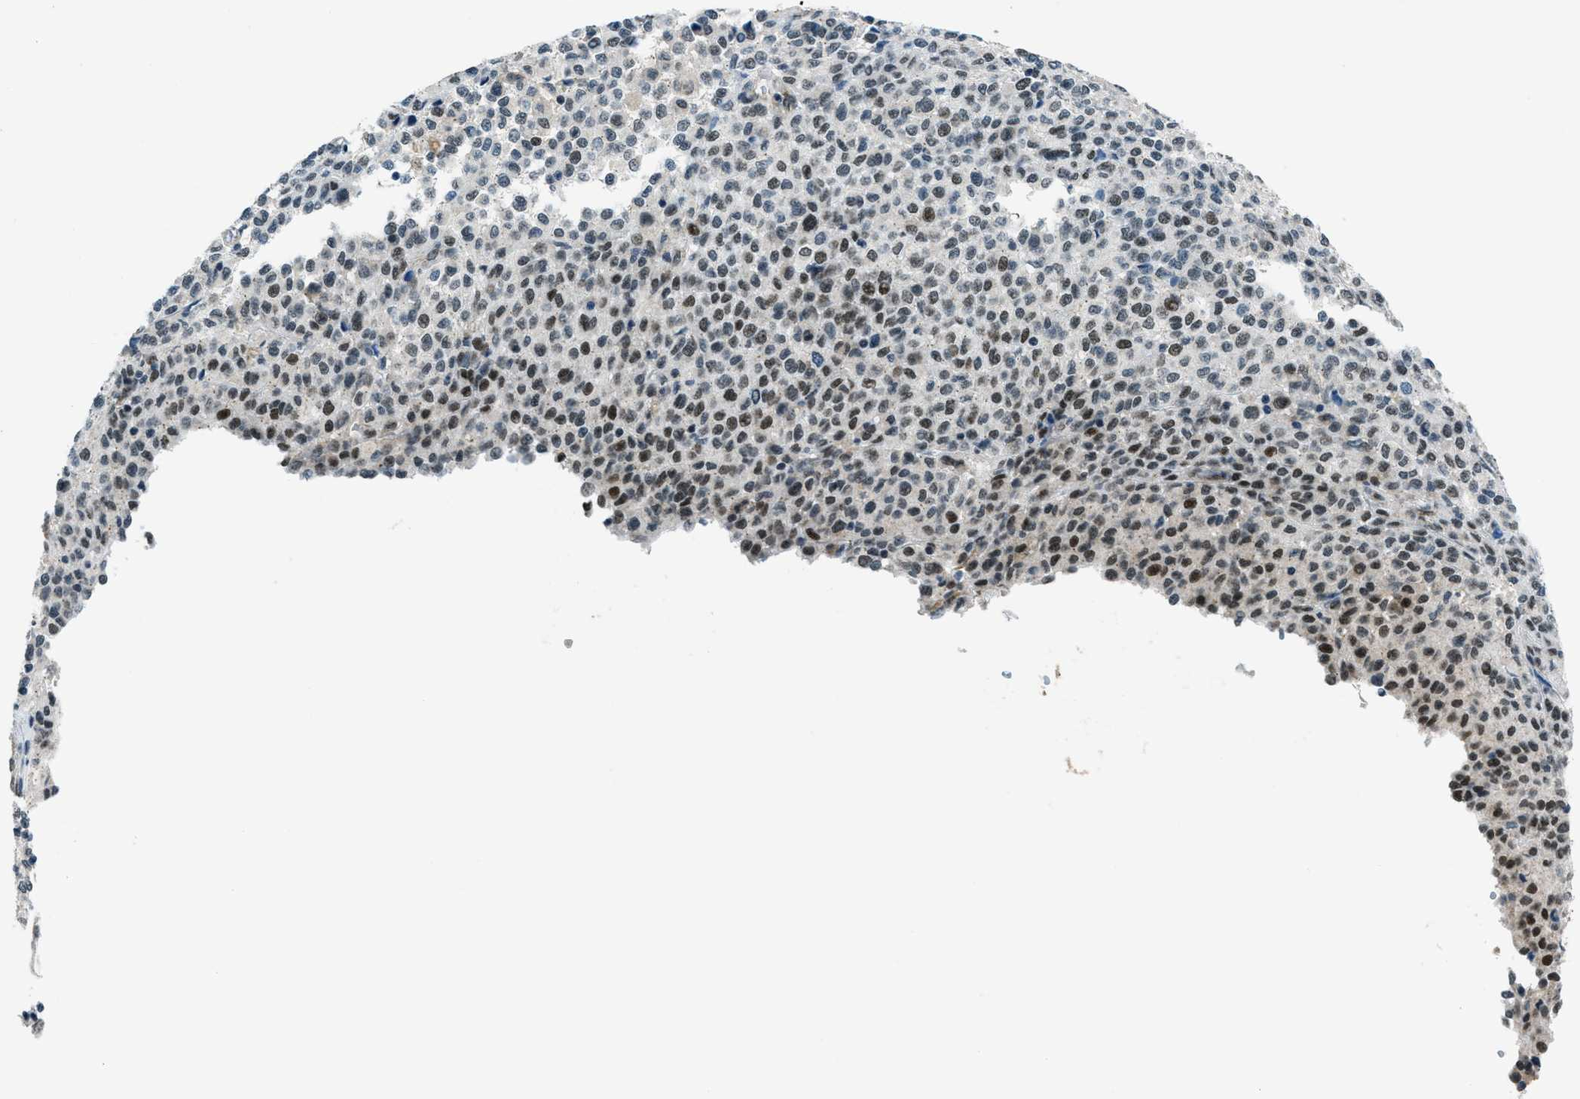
{"staining": {"intensity": "weak", "quantity": "25%-75%", "location": "nuclear"}, "tissue": "melanoma", "cell_type": "Tumor cells", "image_type": "cancer", "snomed": [{"axis": "morphology", "description": "Malignant melanoma, Metastatic site"}, {"axis": "topography", "description": "Pancreas"}], "caption": "IHC image of malignant melanoma (metastatic site) stained for a protein (brown), which displays low levels of weak nuclear staining in about 25%-75% of tumor cells.", "gene": "KLF6", "patient": {"sex": "female", "age": 30}}